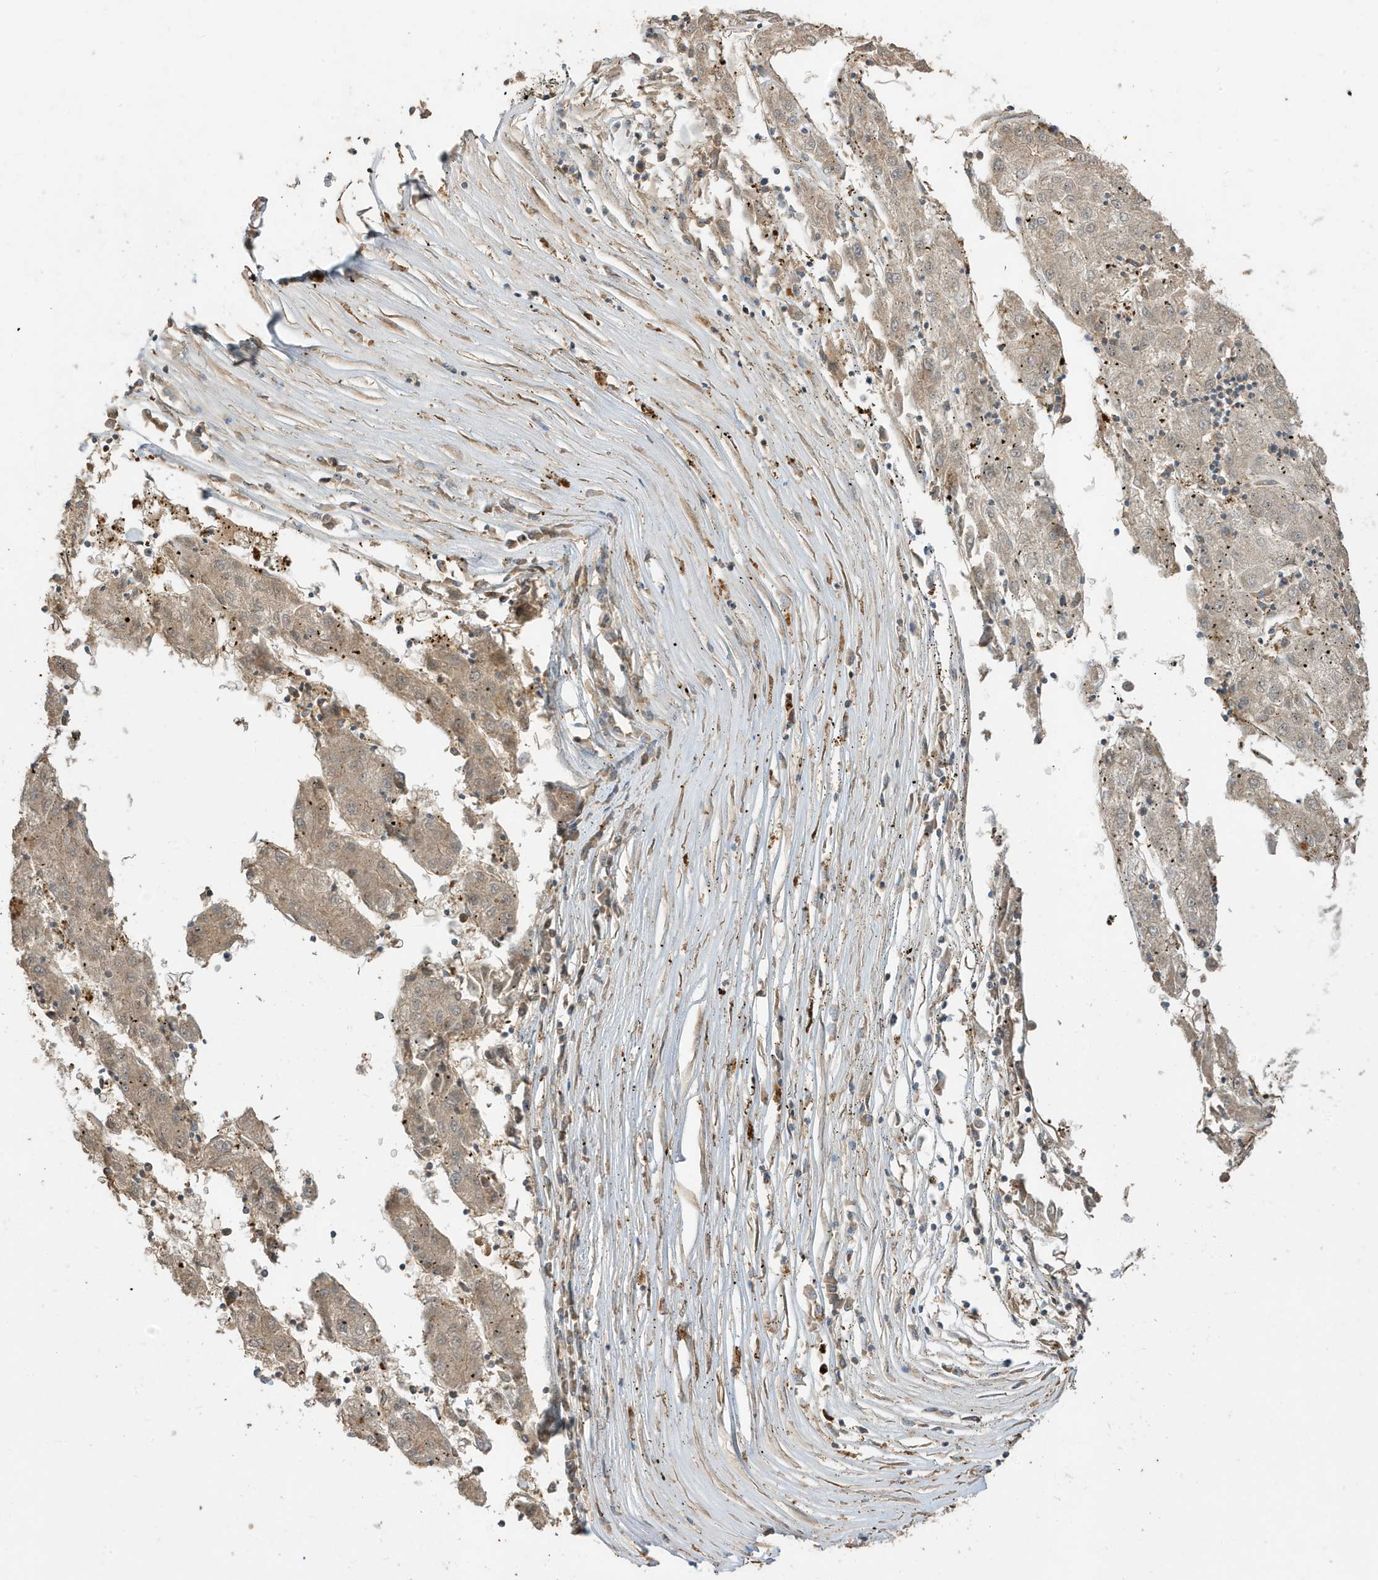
{"staining": {"intensity": "weak", "quantity": "25%-75%", "location": "cytoplasmic/membranous"}, "tissue": "liver cancer", "cell_type": "Tumor cells", "image_type": "cancer", "snomed": [{"axis": "morphology", "description": "Carcinoma, Hepatocellular, NOS"}, {"axis": "topography", "description": "Liver"}], "caption": "This is a micrograph of IHC staining of liver hepatocellular carcinoma, which shows weak positivity in the cytoplasmic/membranous of tumor cells.", "gene": "ABTB1", "patient": {"sex": "male", "age": 72}}